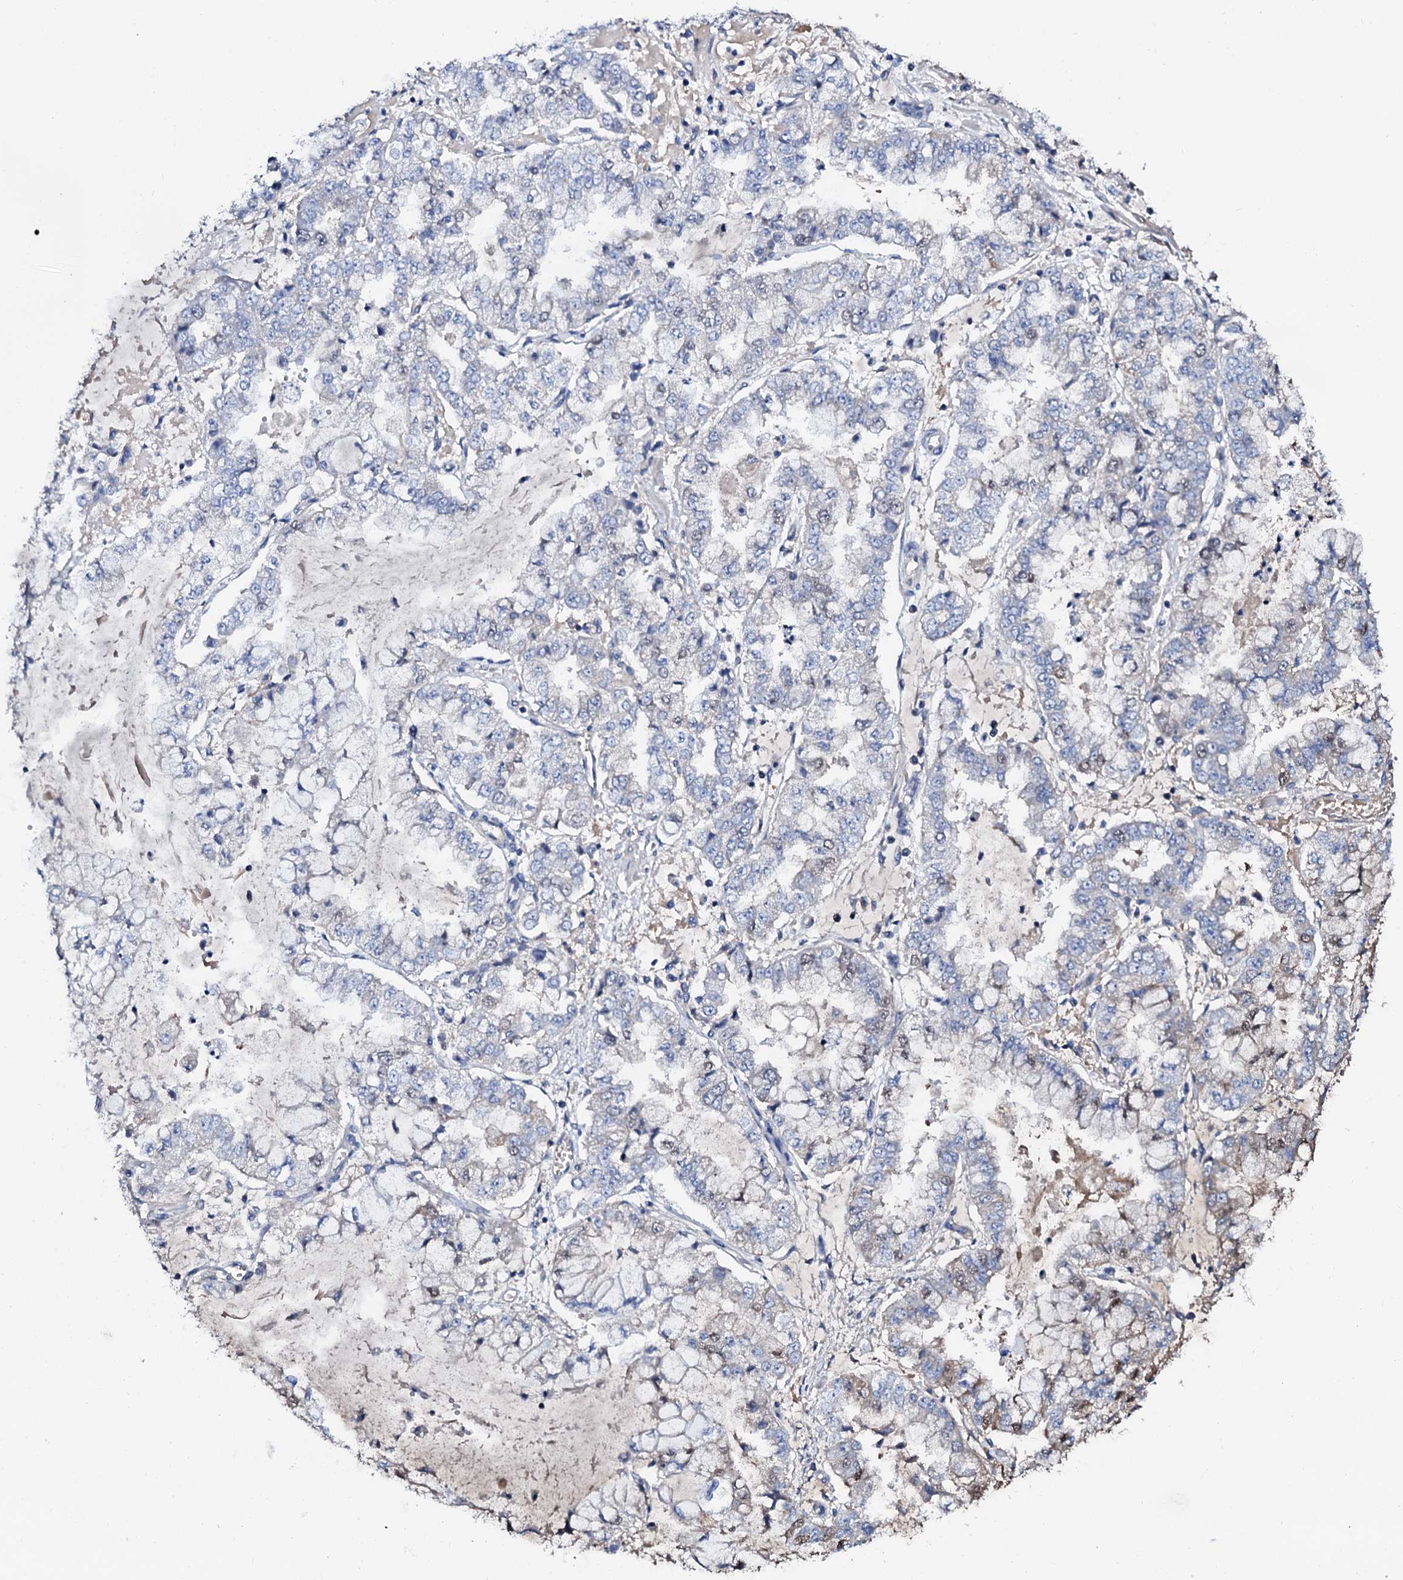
{"staining": {"intensity": "negative", "quantity": "none", "location": "none"}, "tissue": "stomach cancer", "cell_type": "Tumor cells", "image_type": "cancer", "snomed": [{"axis": "morphology", "description": "Adenocarcinoma, NOS"}, {"axis": "topography", "description": "Stomach"}], "caption": "The histopathology image shows no significant expression in tumor cells of adenocarcinoma (stomach).", "gene": "CSKMT", "patient": {"sex": "male", "age": 76}}